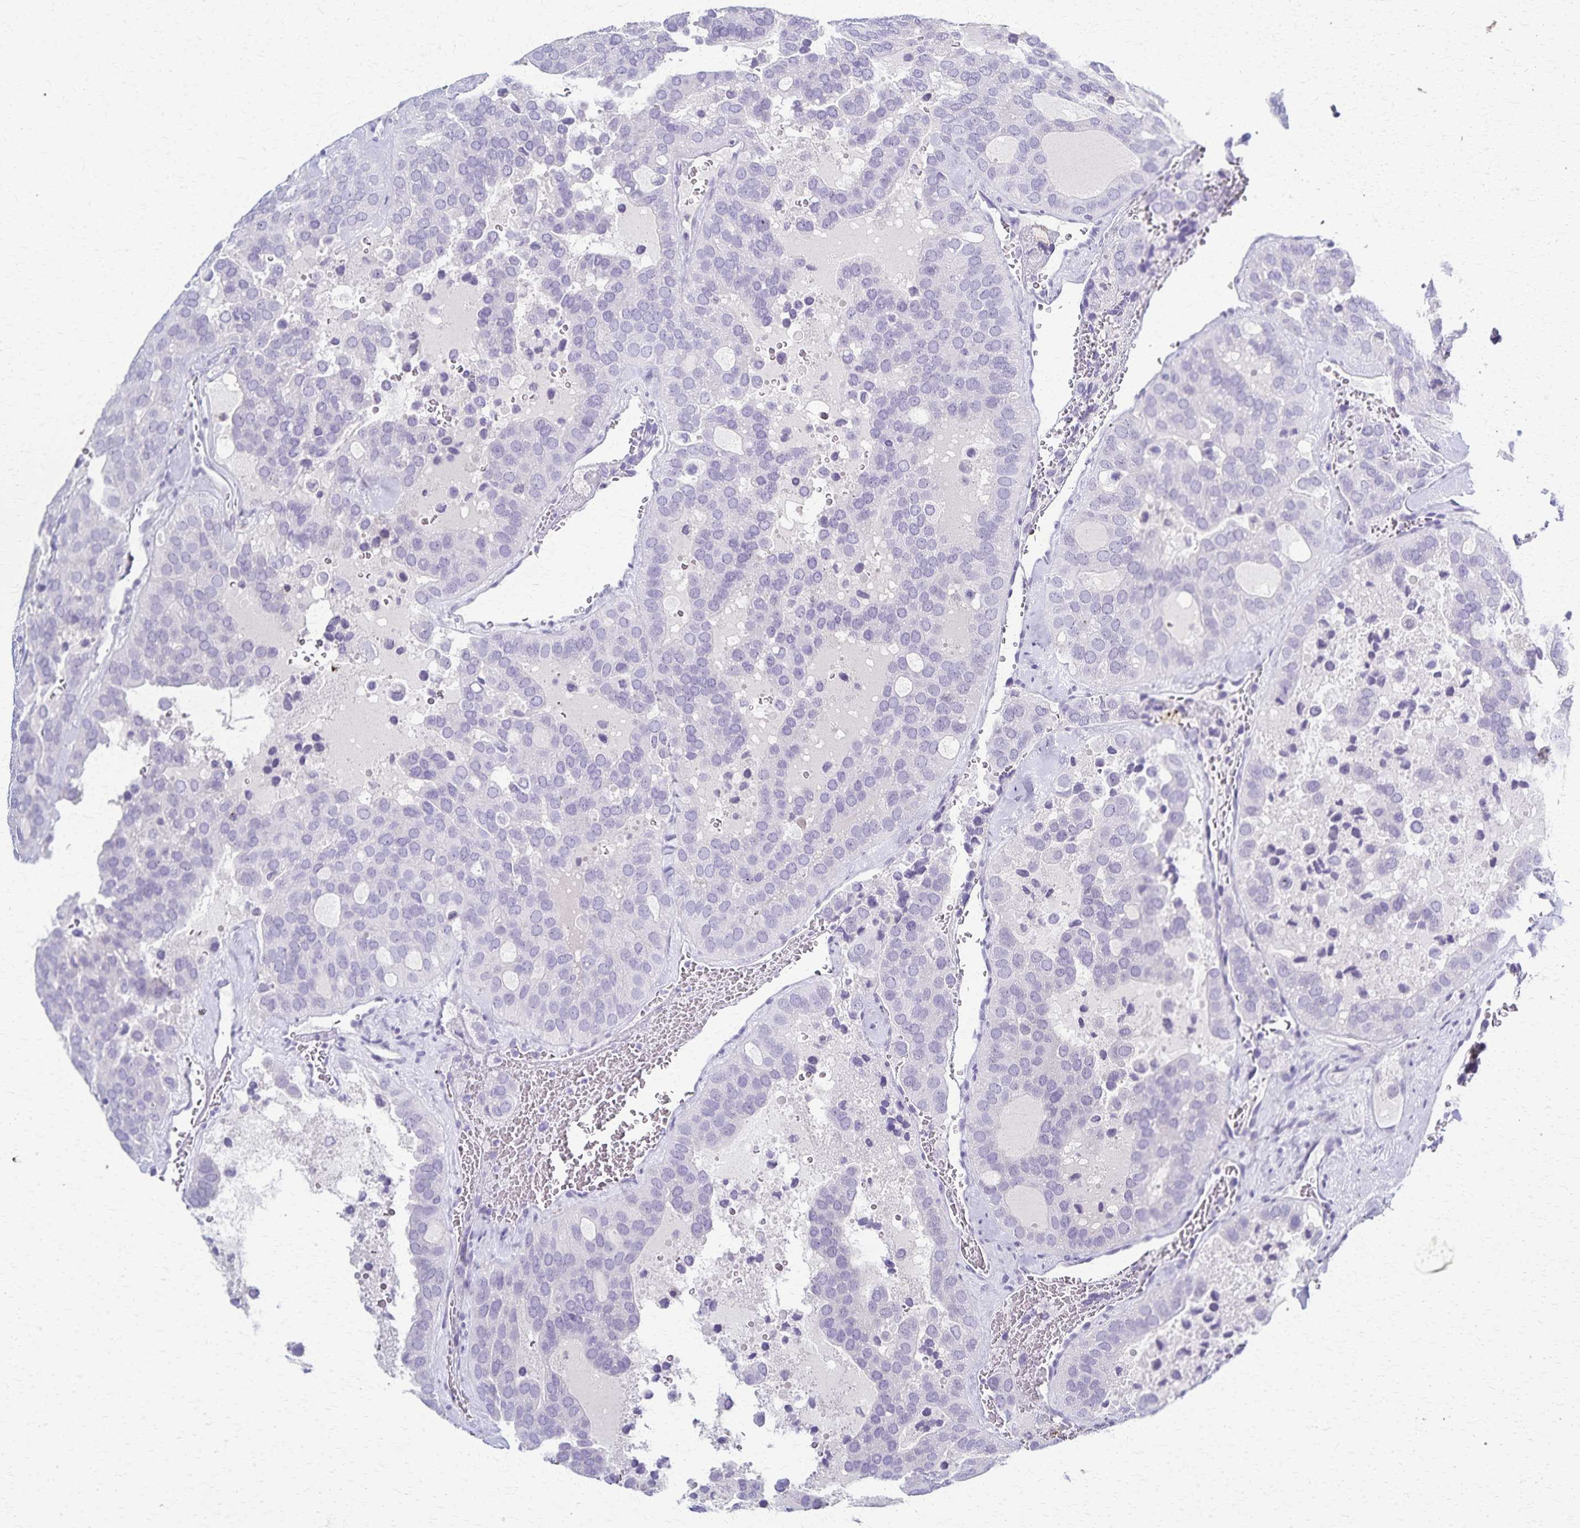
{"staining": {"intensity": "negative", "quantity": "none", "location": "none"}, "tissue": "thyroid cancer", "cell_type": "Tumor cells", "image_type": "cancer", "snomed": [{"axis": "morphology", "description": "Follicular adenoma carcinoma, NOS"}, {"axis": "topography", "description": "Thyroid gland"}], "caption": "The immunohistochemistry micrograph has no significant staining in tumor cells of follicular adenoma carcinoma (thyroid) tissue.", "gene": "TMEM60", "patient": {"sex": "male", "age": 75}}